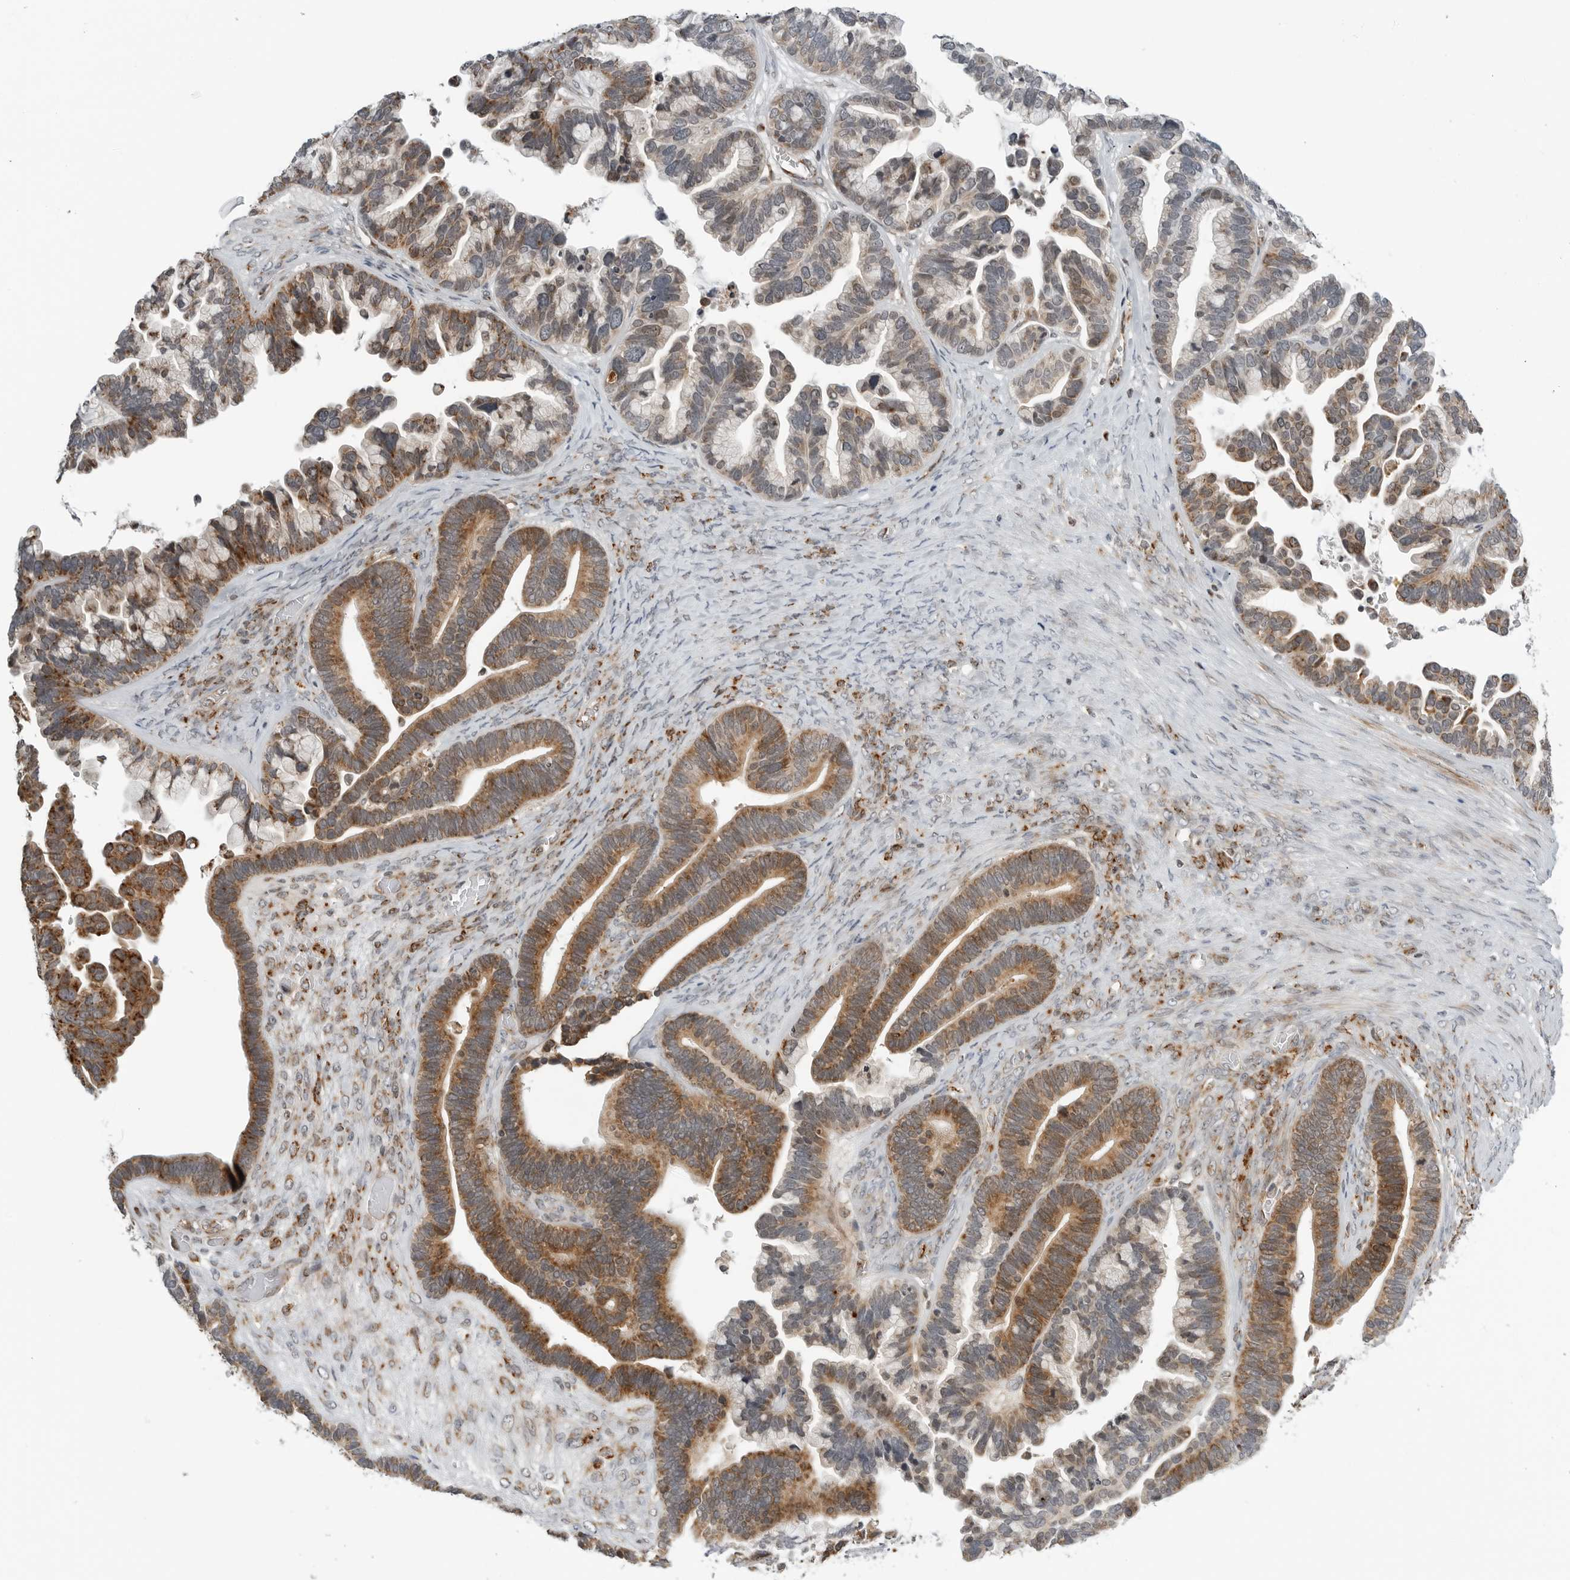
{"staining": {"intensity": "moderate", "quantity": ">75%", "location": "cytoplasmic/membranous"}, "tissue": "ovarian cancer", "cell_type": "Tumor cells", "image_type": "cancer", "snomed": [{"axis": "morphology", "description": "Cystadenocarcinoma, serous, NOS"}, {"axis": "topography", "description": "Ovary"}], "caption": "IHC micrograph of human ovarian serous cystadenocarcinoma stained for a protein (brown), which shows medium levels of moderate cytoplasmic/membranous positivity in about >75% of tumor cells.", "gene": "PEX2", "patient": {"sex": "female", "age": 56}}